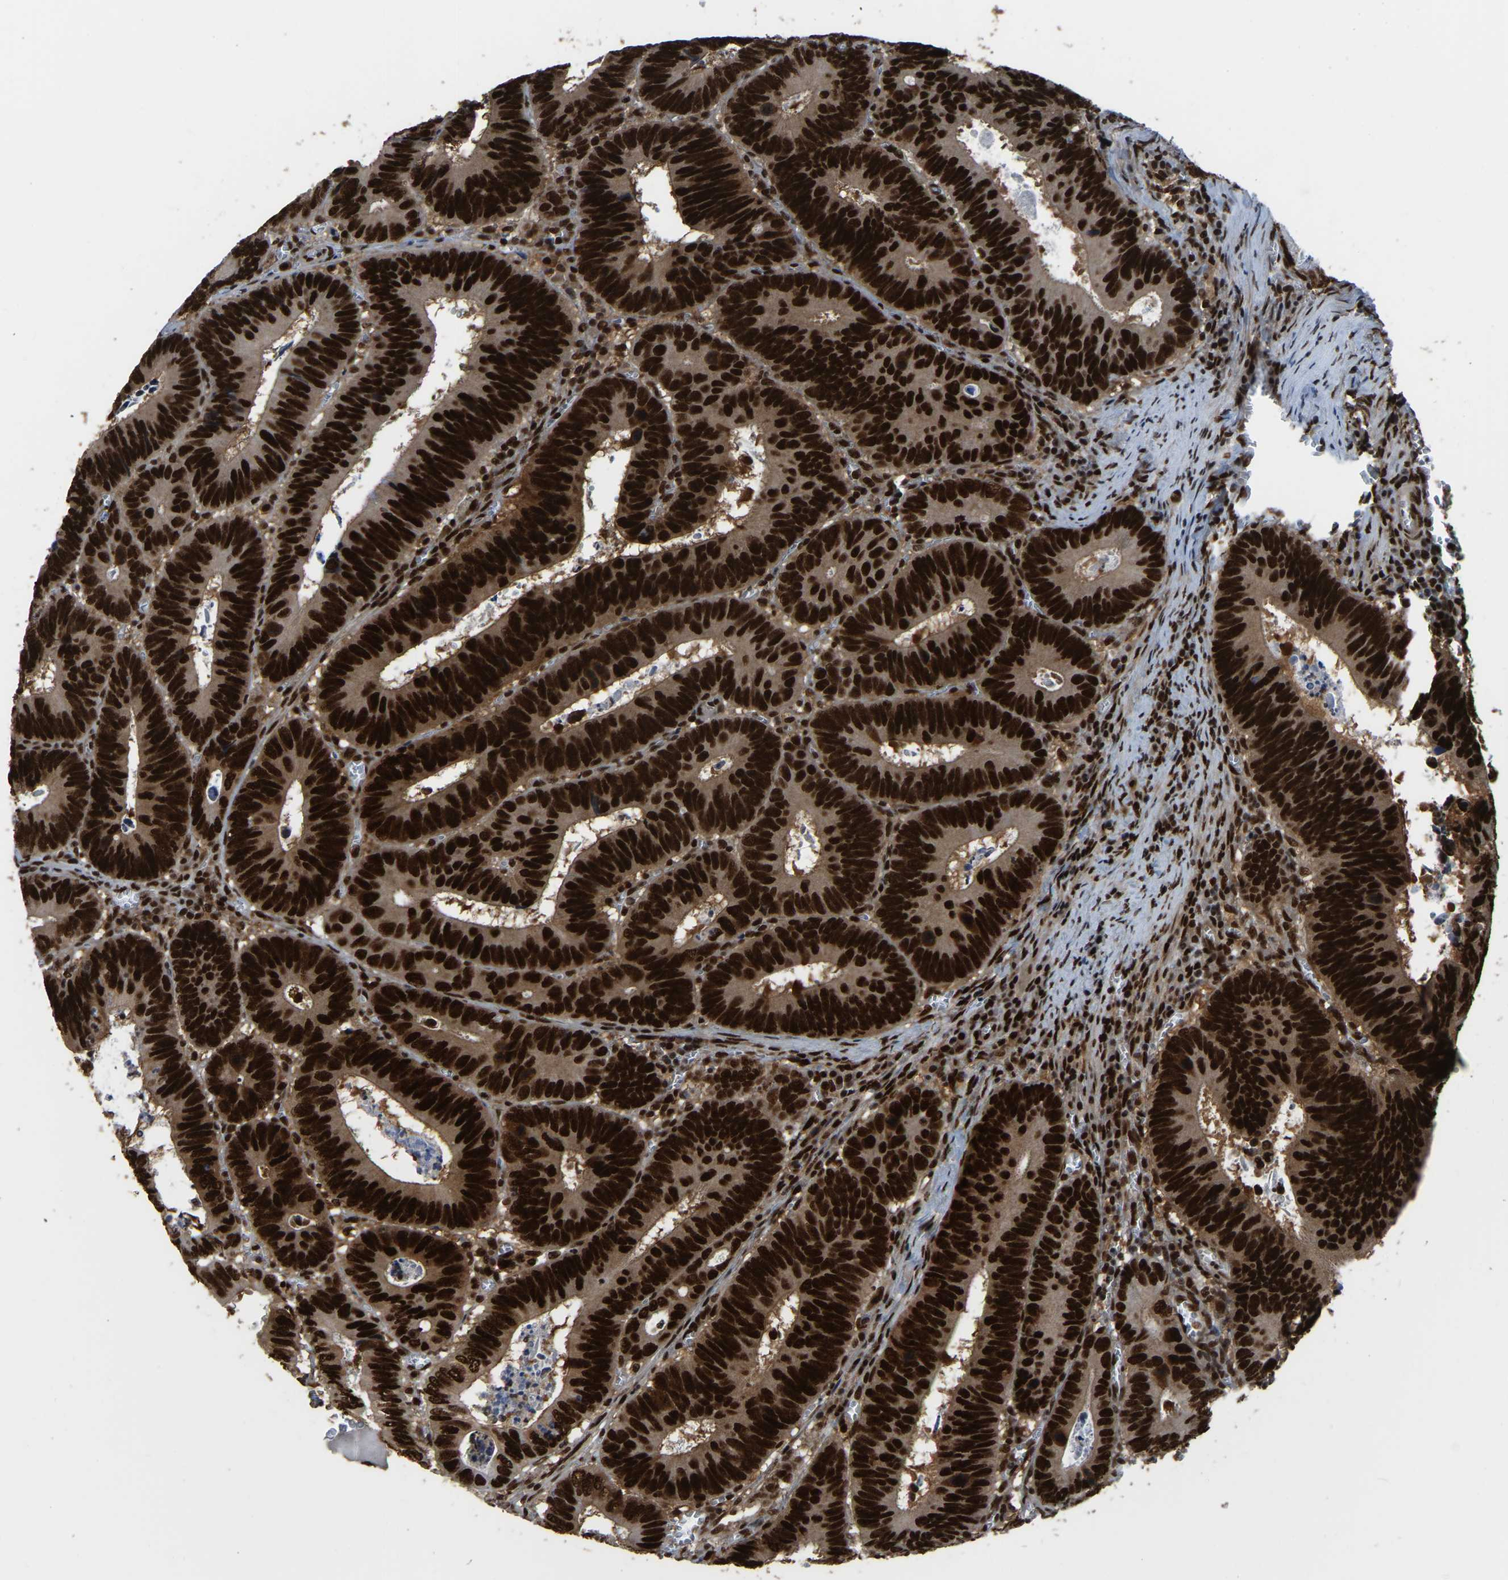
{"staining": {"intensity": "strong", "quantity": ">75%", "location": "nuclear"}, "tissue": "colorectal cancer", "cell_type": "Tumor cells", "image_type": "cancer", "snomed": [{"axis": "morphology", "description": "Inflammation, NOS"}, {"axis": "morphology", "description": "Adenocarcinoma, NOS"}, {"axis": "topography", "description": "Colon"}], "caption": "A micrograph of human colorectal adenocarcinoma stained for a protein exhibits strong nuclear brown staining in tumor cells.", "gene": "TBL1XR1", "patient": {"sex": "male", "age": 72}}